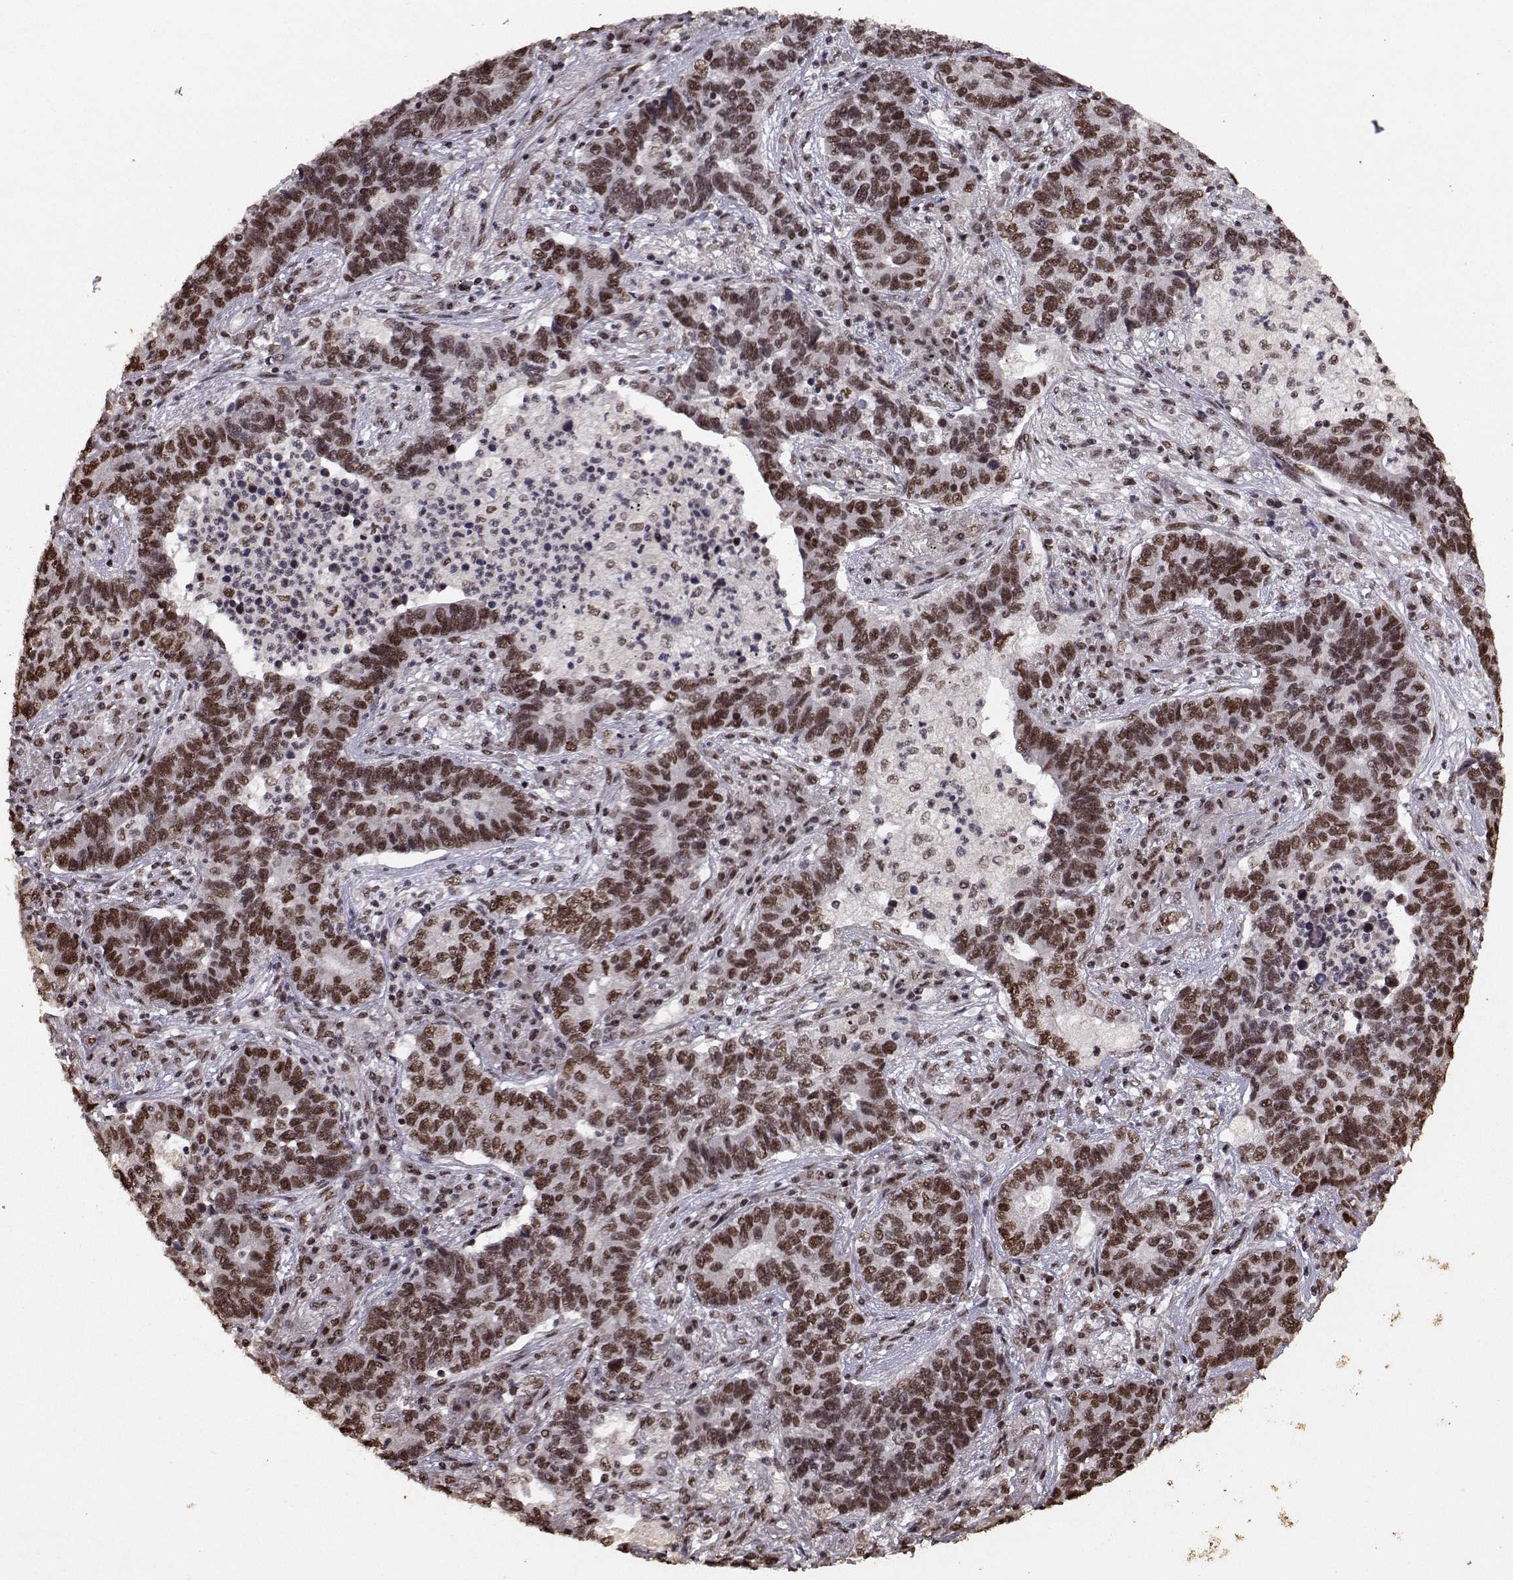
{"staining": {"intensity": "strong", "quantity": "25%-75%", "location": "nuclear"}, "tissue": "lung cancer", "cell_type": "Tumor cells", "image_type": "cancer", "snomed": [{"axis": "morphology", "description": "Adenocarcinoma, NOS"}, {"axis": "topography", "description": "Lung"}], "caption": "Lung cancer (adenocarcinoma) stained for a protein (brown) exhibits strong nuclear positive expression in about 25%-75% of tumor cells.", "gene": "SF1", "patient": {"sex": "female", "age": 57}}